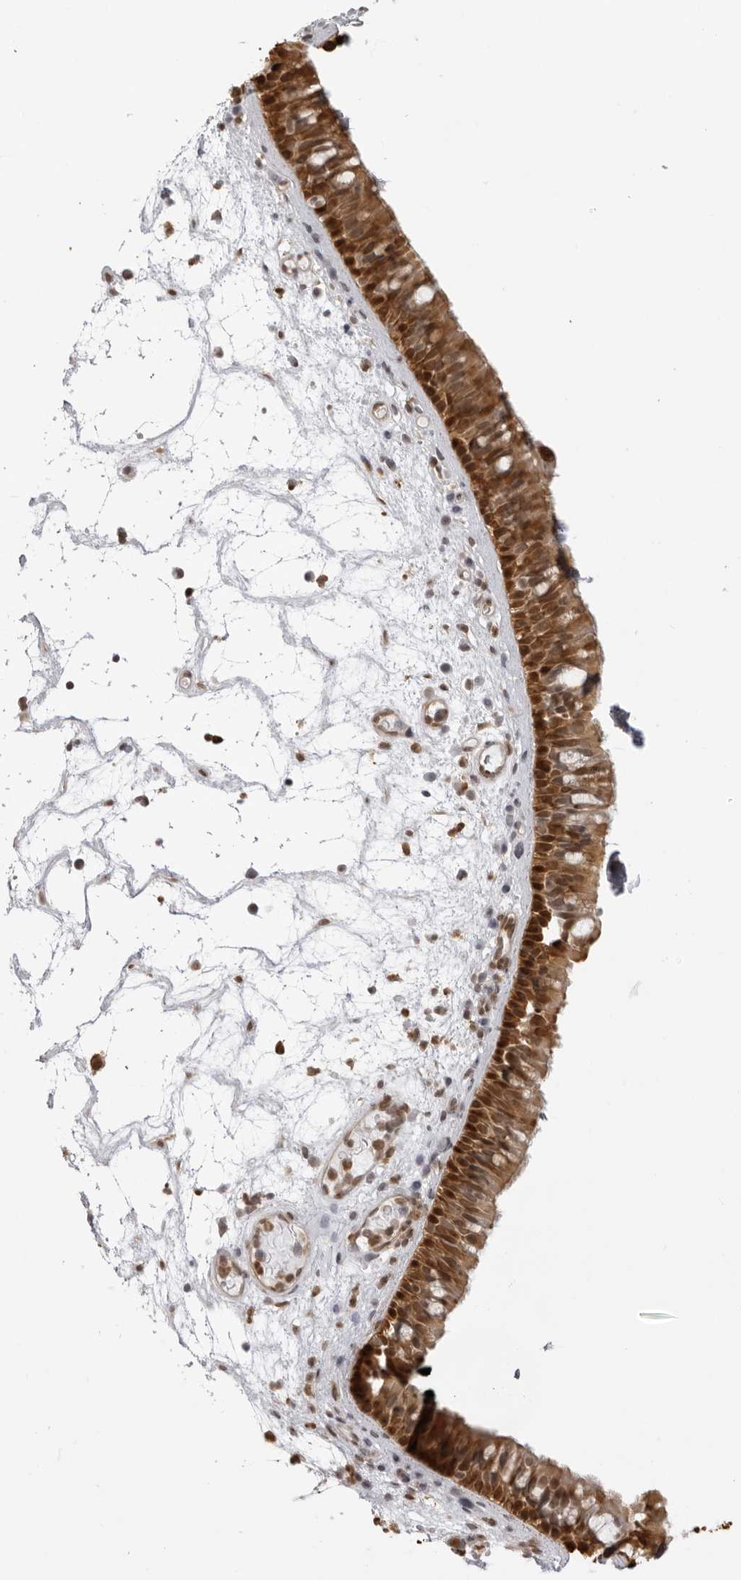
{"staining": {"intensity": "strong", "quantity": ">75%", "location": "cytoplasmic/membranous,nuclear"}, "tissue": "nasopharynx", "cell_type": "Respiratory epithelial cells", "image_type": "normal", "snomed": [{"axis": "morphology", "description": "Normal tissue, NOS"}, {"axis": "morphology", "description": "Inflammation, NOS"}, {"axis": "morphology", "description": "Malignant melanoma, Metastatic site"}, {"axis": "topography", "description": "Nasopharynx"}], "caption": "The micrograph displays staining of benign nasopharynx, revealing strong cytoplasmic/membranous,nuclear protein positivity (brown color) within respiratory epithelial cells.", "gene": "HSPA4", "patient": {"sex": "male", "age": 70}}